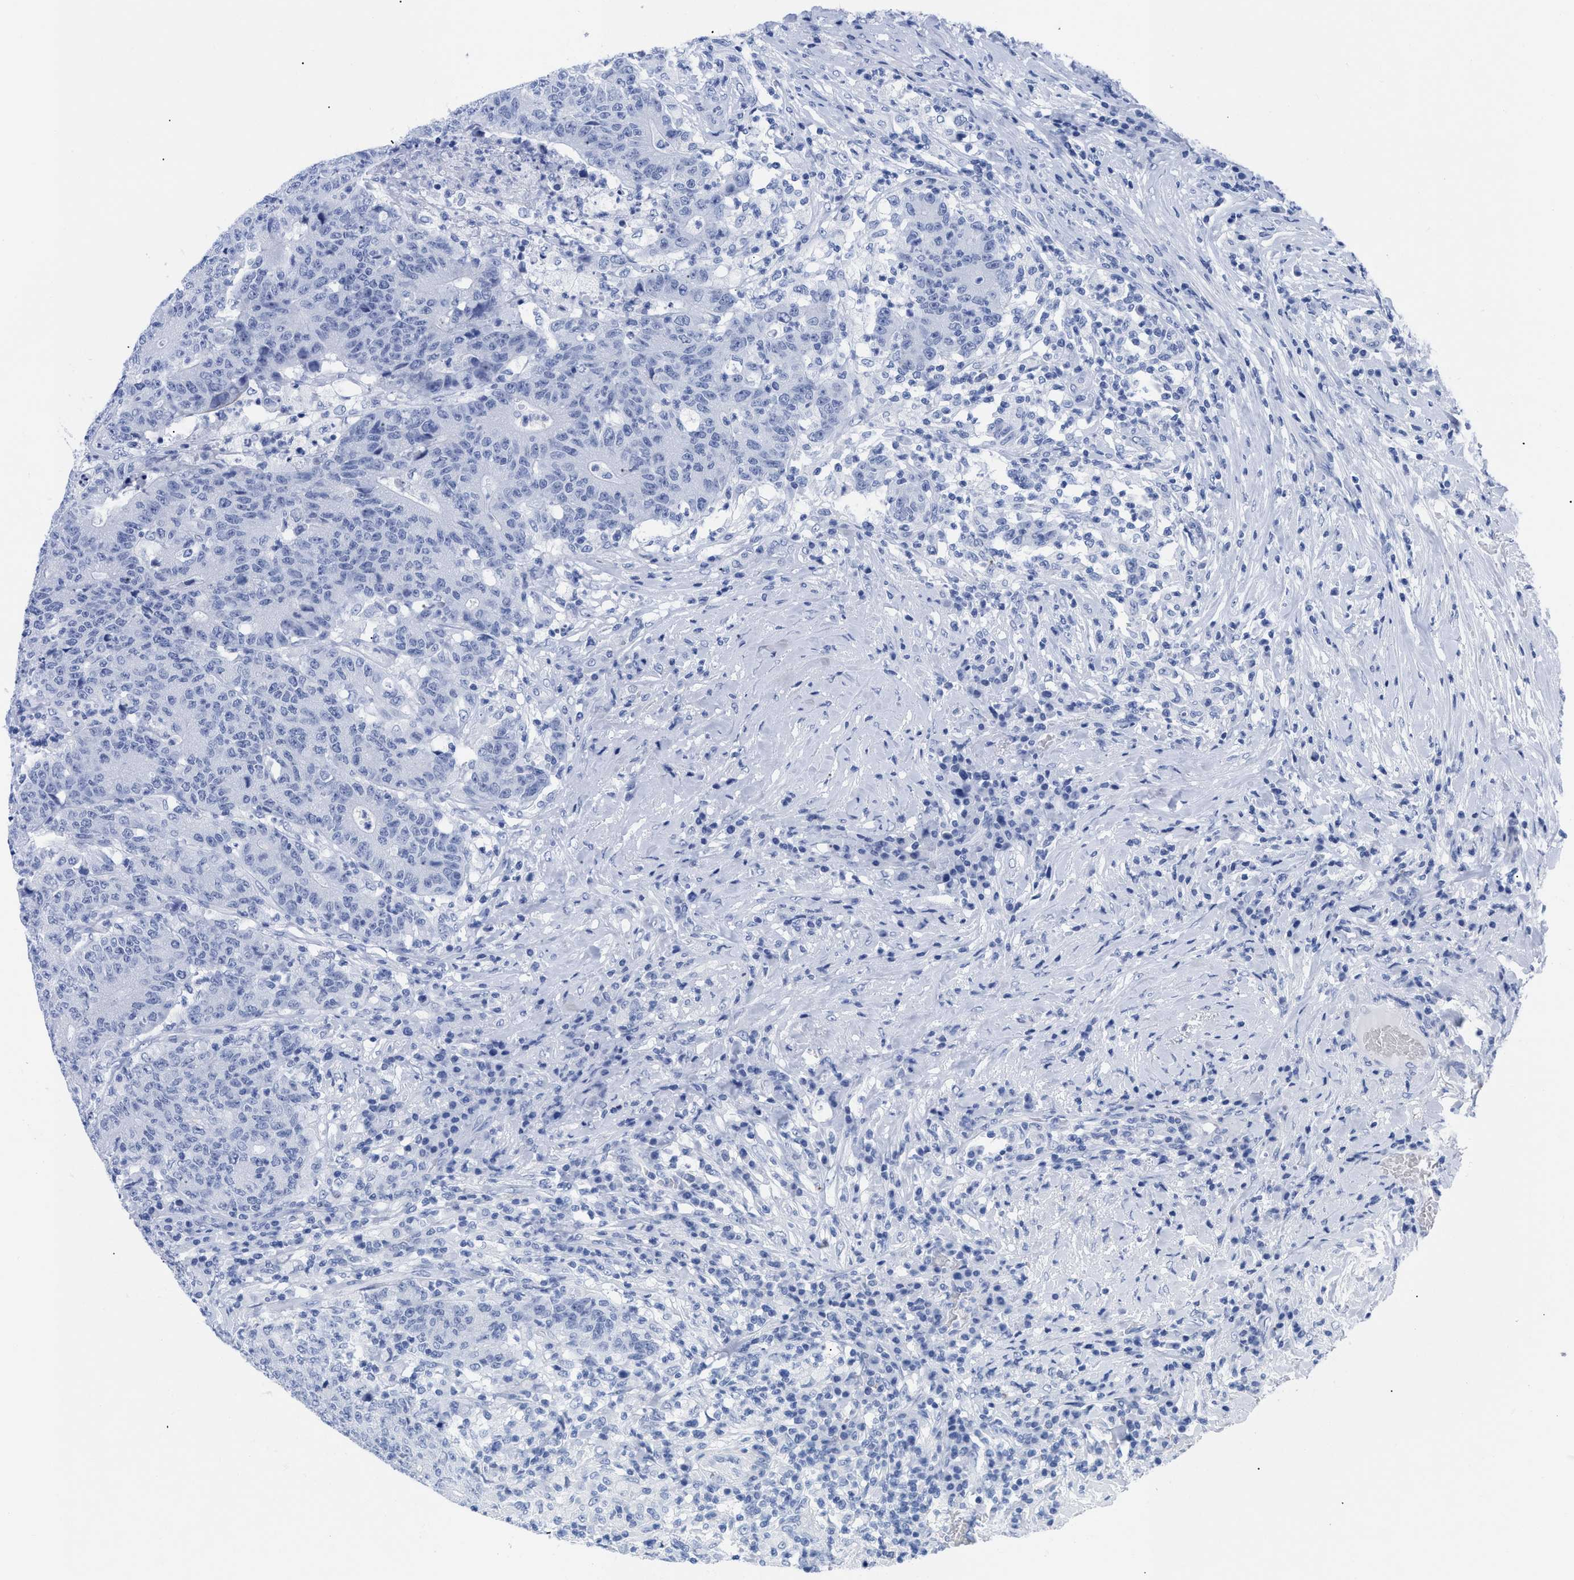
{"staining": {"intensity": "negative", "quantity": "none", "location": "none"}, "tissue": "colorectal cancer", "cell_type": "Tumor cells", "image_type": "cancer", "snomed": [{"axis": "morphology", "description": "Normal tissue, NOS"}, {"axis": "morphology", "description": "Adenocarcinoma, NOS"}, {"axis": "topography", "description": "Colon"}], "caption": "Colorectal cancer (adenocarcinoma) was stained to show a protein in brown. There is no significant positivity in tumor cells.", "gene": "DUSP26", "patient": {"sex": "female", "age": 75}}